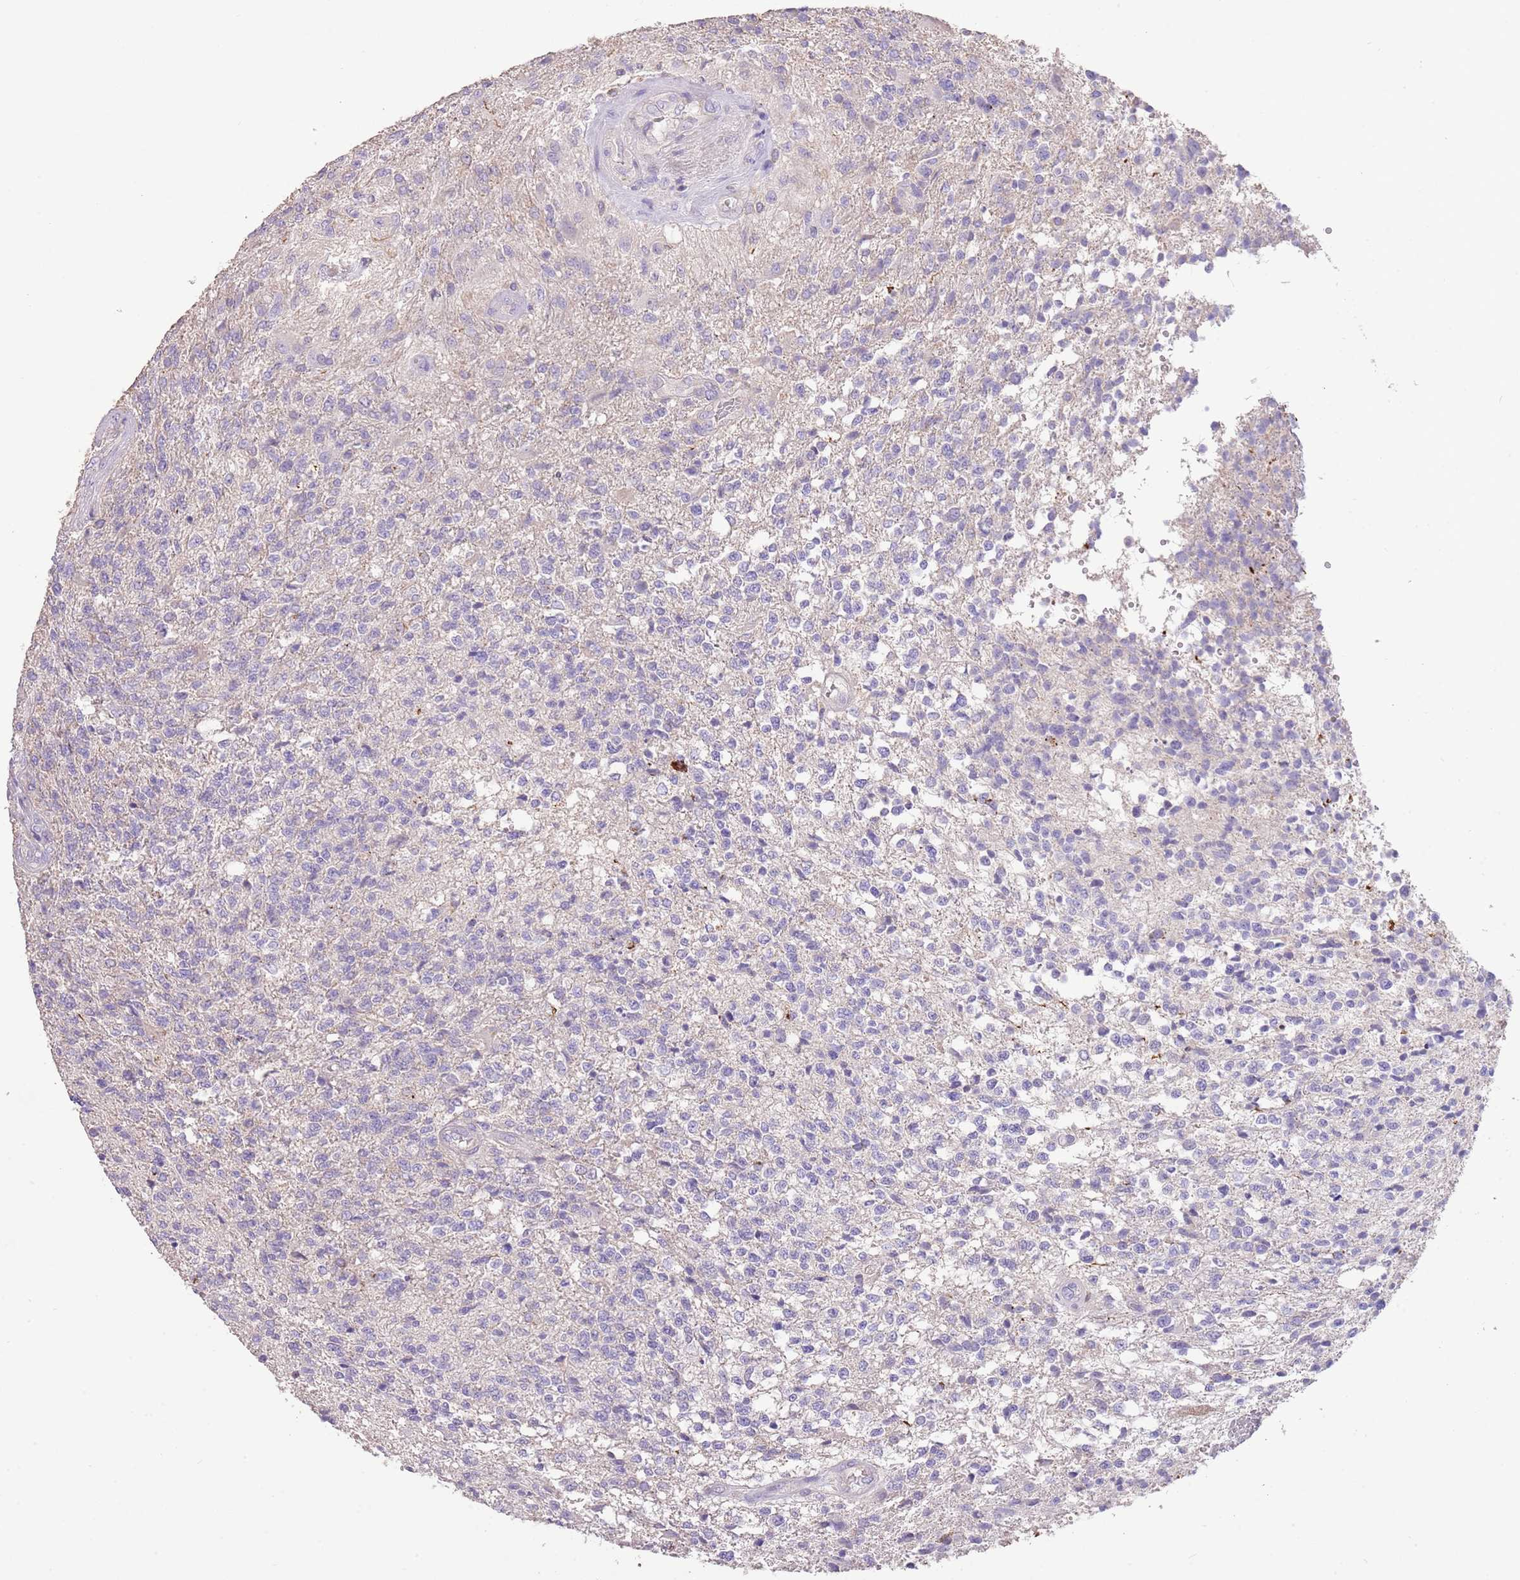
{"staining": {"intensity": "negative", "quantity": "none", "location": "none"}, "tissue": "glioma", "cell_type": "Tumor cells", "image_type": "cancer", "snomed": [{"axis": "morphology", "description": "Glioma, malignant, High grade"}, {"axis": "topography", "description": "Brain"}], "caption": "Tumor cells show no significant staining in glioma.", "gene": "SFTPA1", "patient": {"sex": "male", "age": 56}}